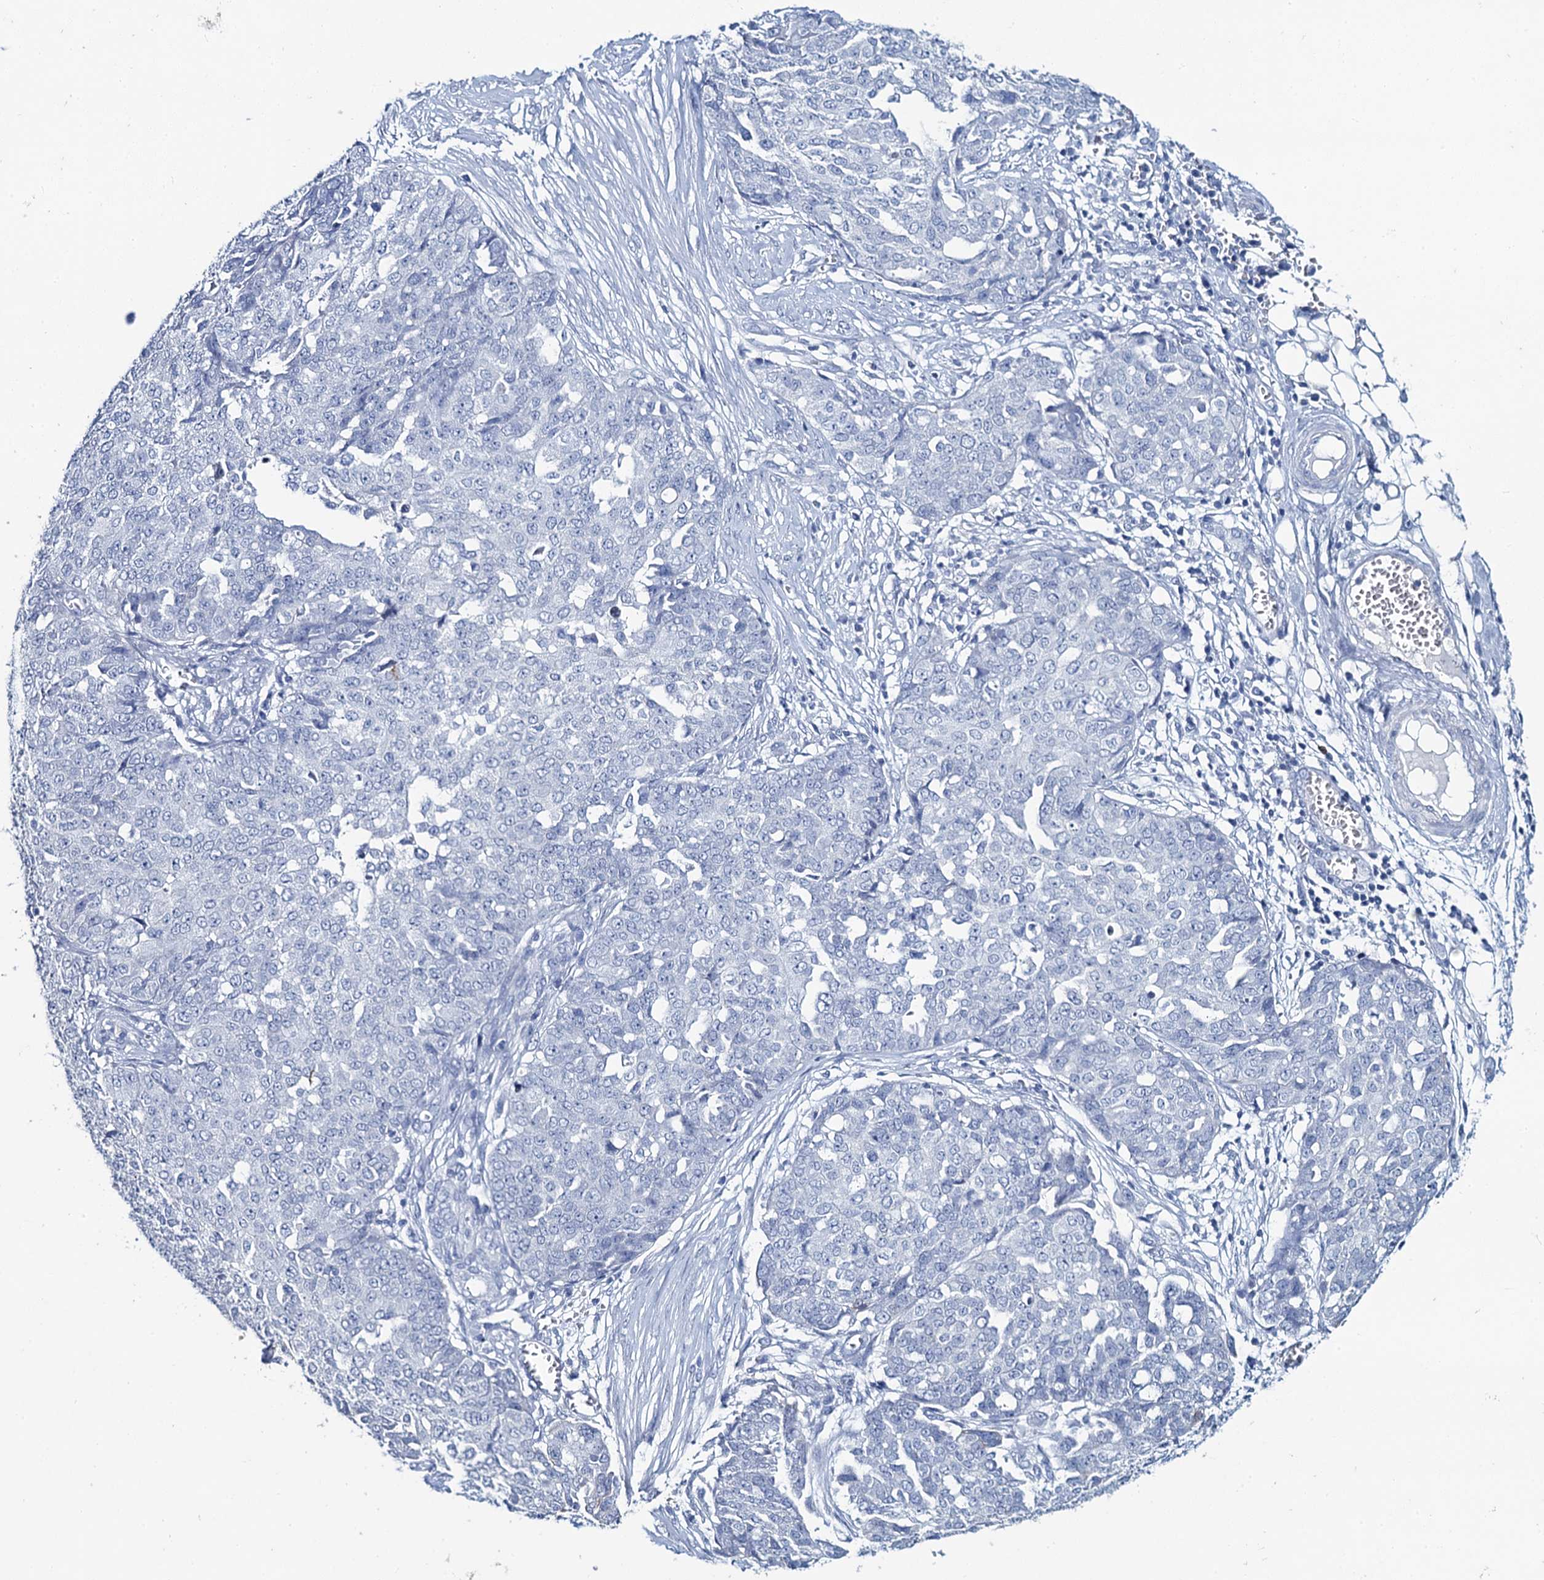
{"staining": {"intensity": "negative", "quantity": "none", "location": "none"}, "tissue": "ovarian cancer", "cell_type": "Tumor cells", "image_type": "cancer", "snomed": [{"axis": "morphology", "description": "Cystadenocarcinoma, serous, NOS"}, {"axis": "topography", "description": "Soft tissue"}, {"axis": "topography", "description": "Ovary"}], "caption": "Tumor cells show no significant protein expression in ovarian cancer.", "gene": "TOX3", "patient": {"sex": "female", "age": 57}}